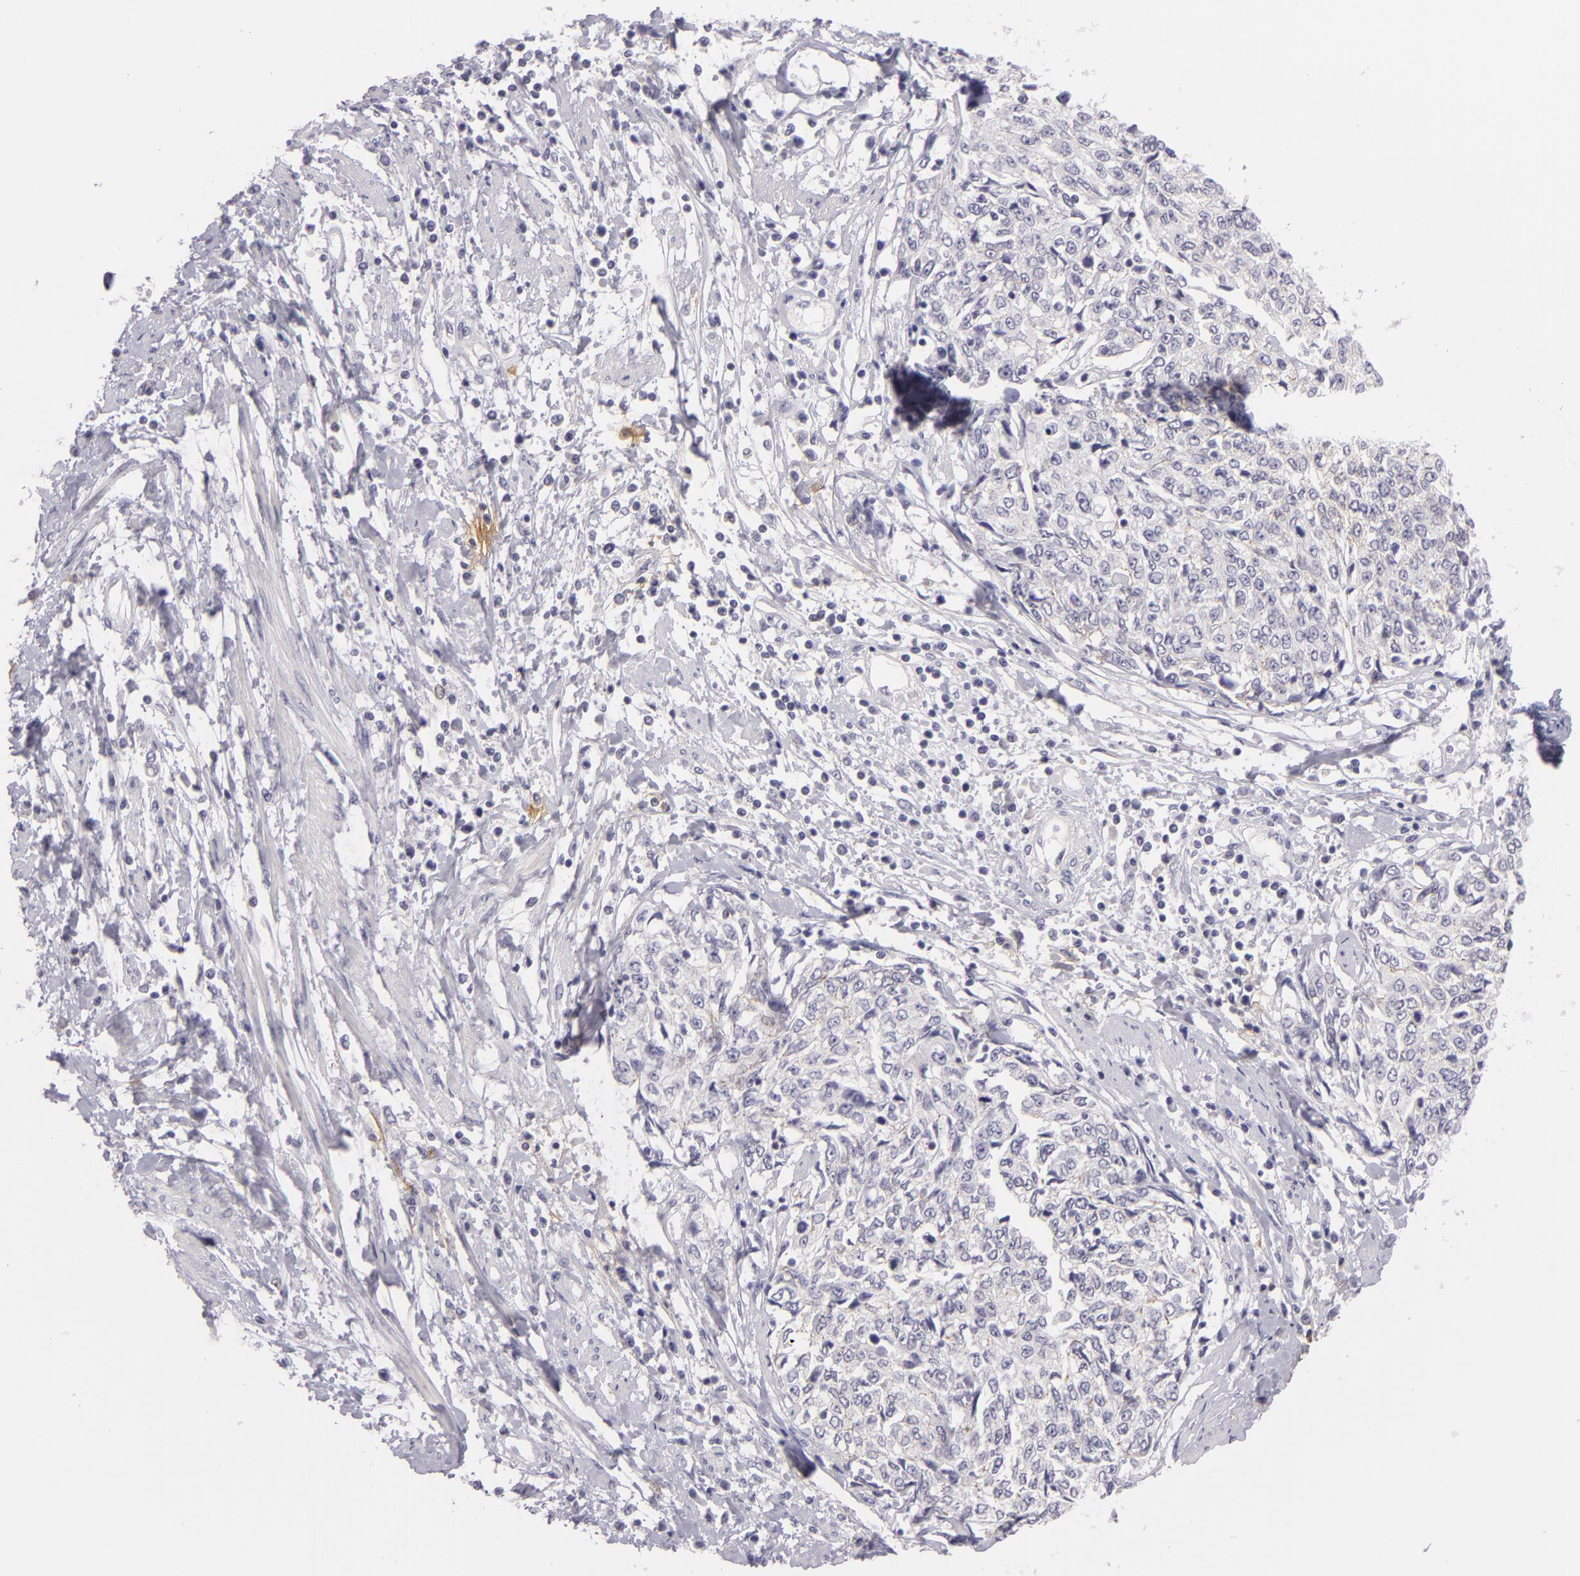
{"staining": {"intensity": "negative", "quantity": "none", "location": "none"}, "tissue": "cervical cancer", "cell_type": "Tumor cells", "image_type": "cancer", "snomed": [{"axis": "morphology", "description": "Squamous cell carcinoma, NOS"}, {"axis": "topography", "description": "Cervix"}], "caption": "Tumor cells show no significant positivity in cervical squamous cell carcinoma.", "gene": "CTNNB1", "patient": {"sex": "female", "age": 57}}